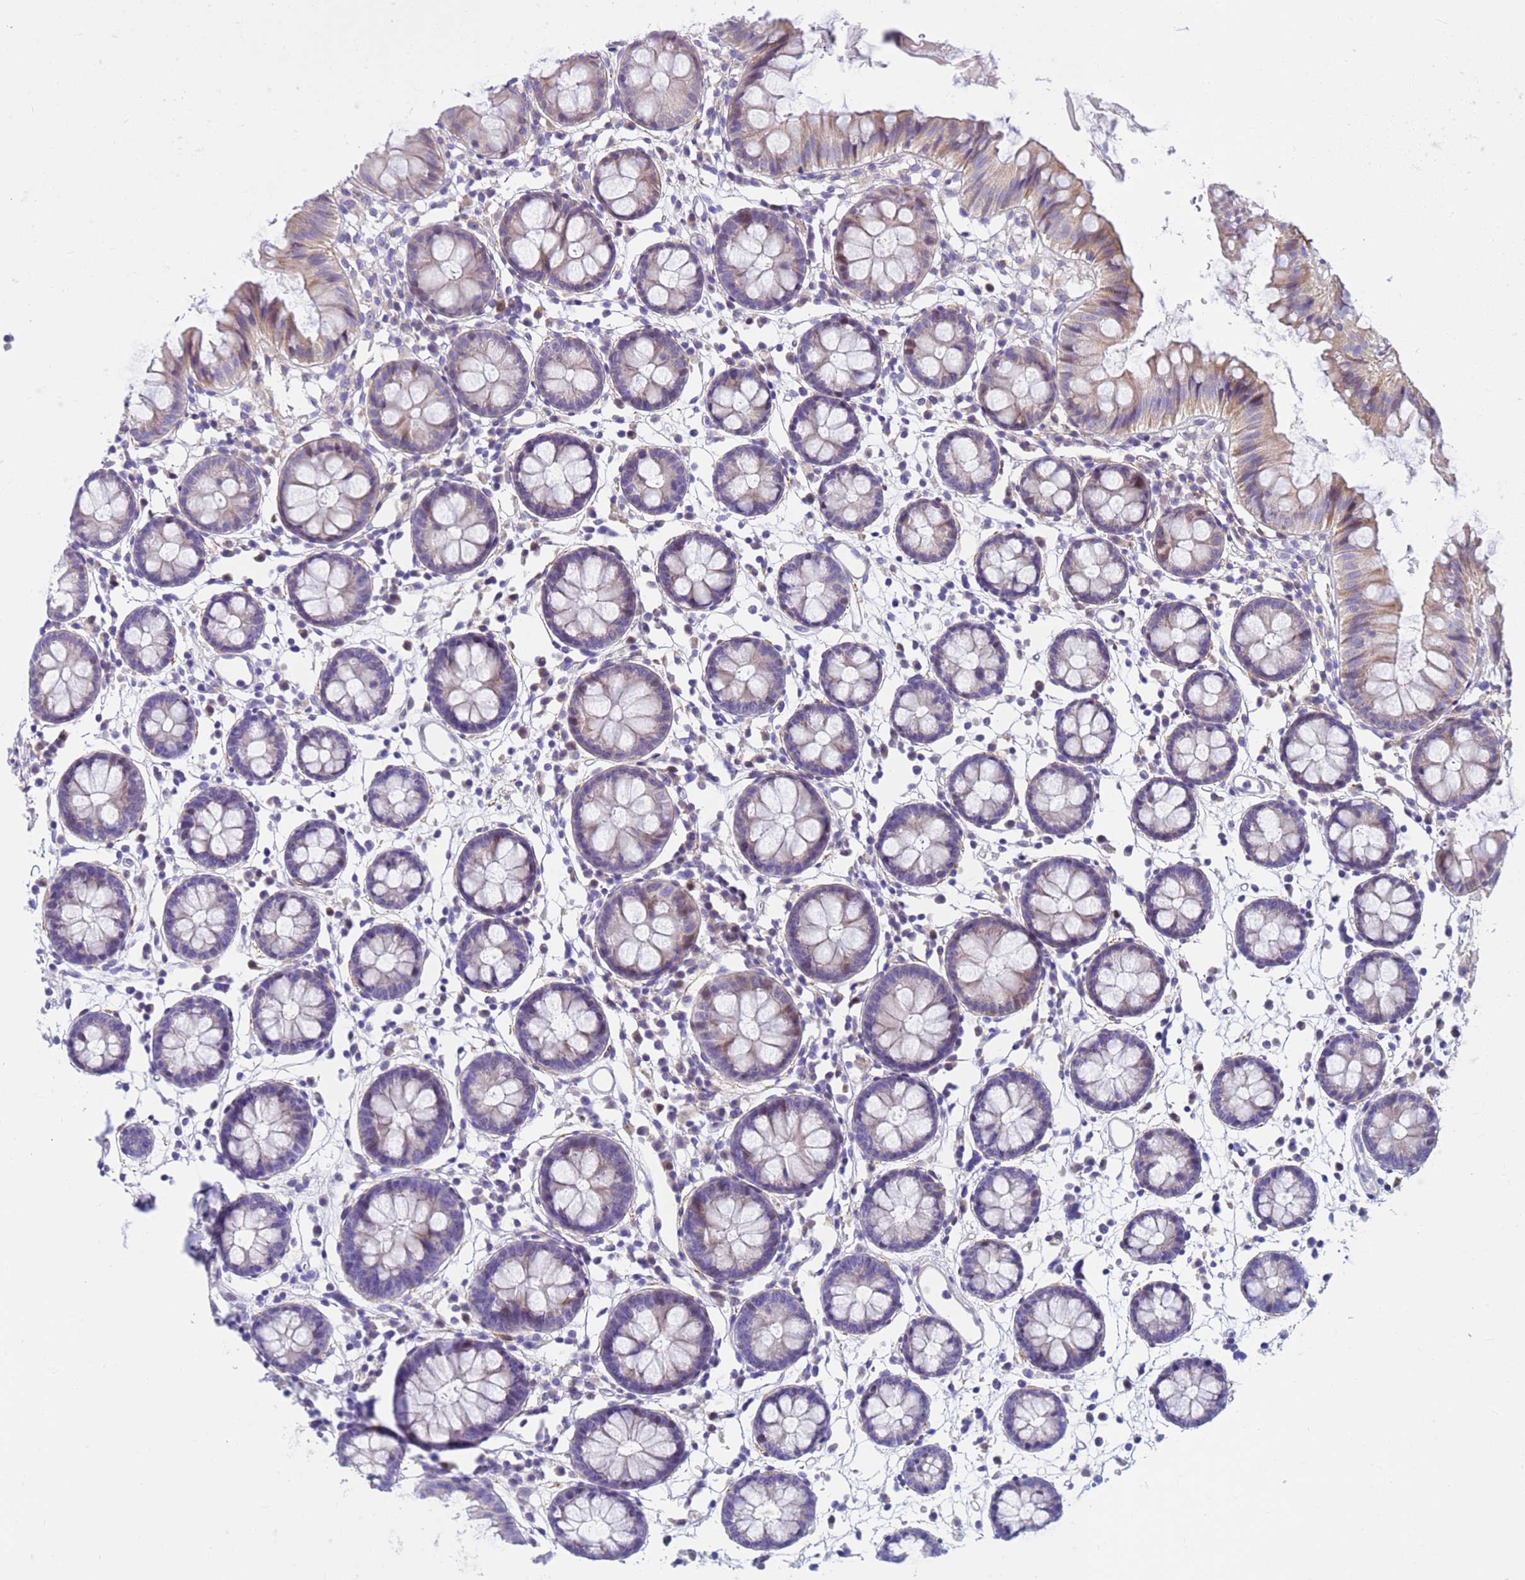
{"staining": {"intensity": "strong", "quantity": ">75%", "location": "cytoplasmic/membranous"}, "tissue": "colon", "cell_type": "Endothelial cells", "image_type": "normal", "snomed": [{"axis": "morphology", "description": "Normal tissue, NOS"}, {"axis": "topography", "description": "Colon"}], "caption": "An immunohistochemistry (IHC) histopathology image of unremarkable tissue is shown. Protein staining in brown highlights strong cytoplasmic/membranous positivity in colon within endothelial cells. The staining is performed using DAB (3,3'-diaminobenzidine) brown chromogen to label protein expression. The nuclei are counter-stained blue using hematoxylin.", "gene": "P2RX7", "patient": {"sex": "female", "age": 84}}